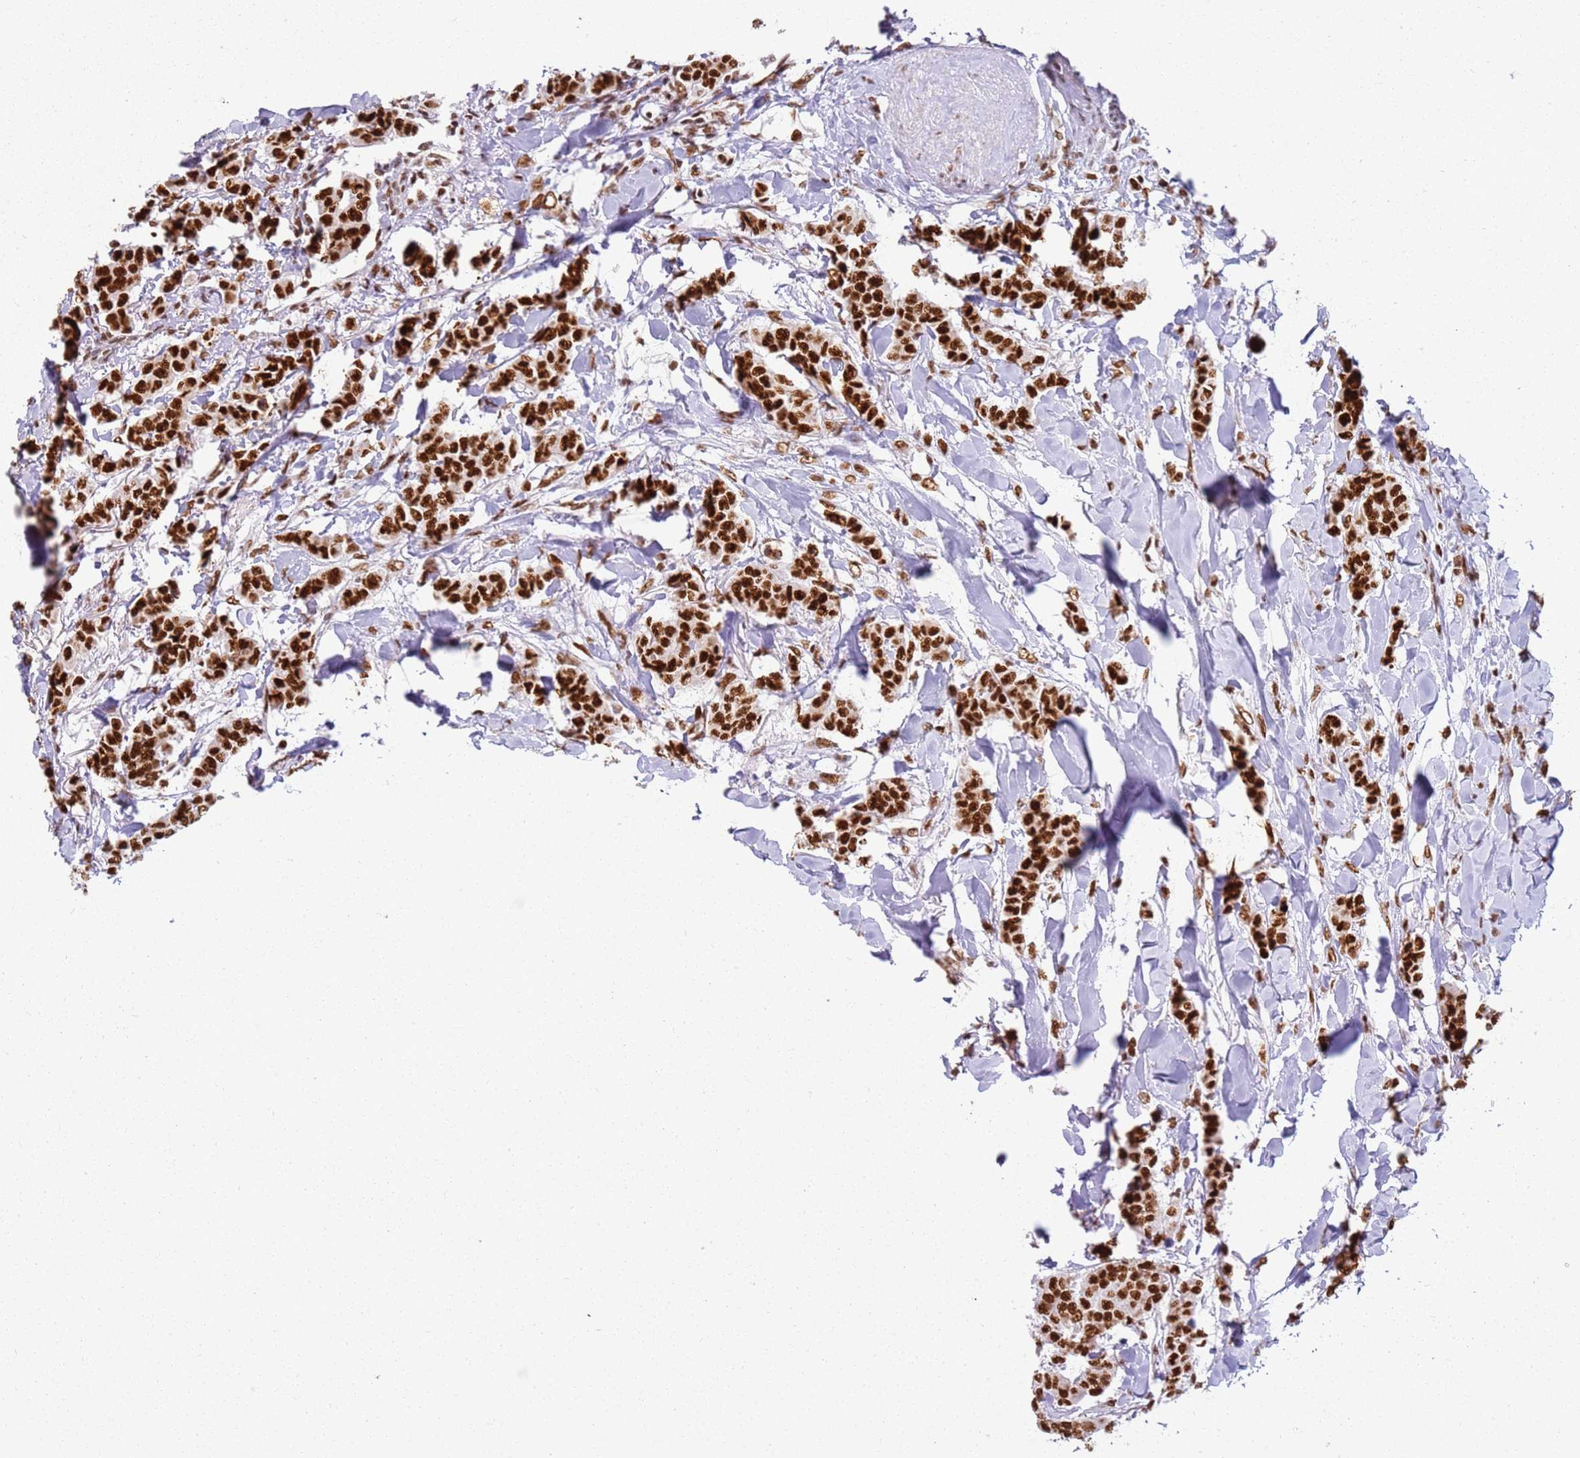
{"staining": {"intensity": "strong", "quantity": ">75%", "location": "nuclear"}, "tissue": "breast cancer", "cell_type": "Tumor cells", "image_type": "cancer", "snomed": [{"axis": "morphology", "description": "Duct carcinoma"}, {"axis": "topography", "description": "Breast"}], "caption": "Approximately >75% of tumor cells in infiltrating ductal carcinoma (breast) demonstrate strong nuclear protein expression as visualized by brown immunohistochemical staining.", "gene": "TENT4A", "patient": {"sex": "female", "age": 40}}